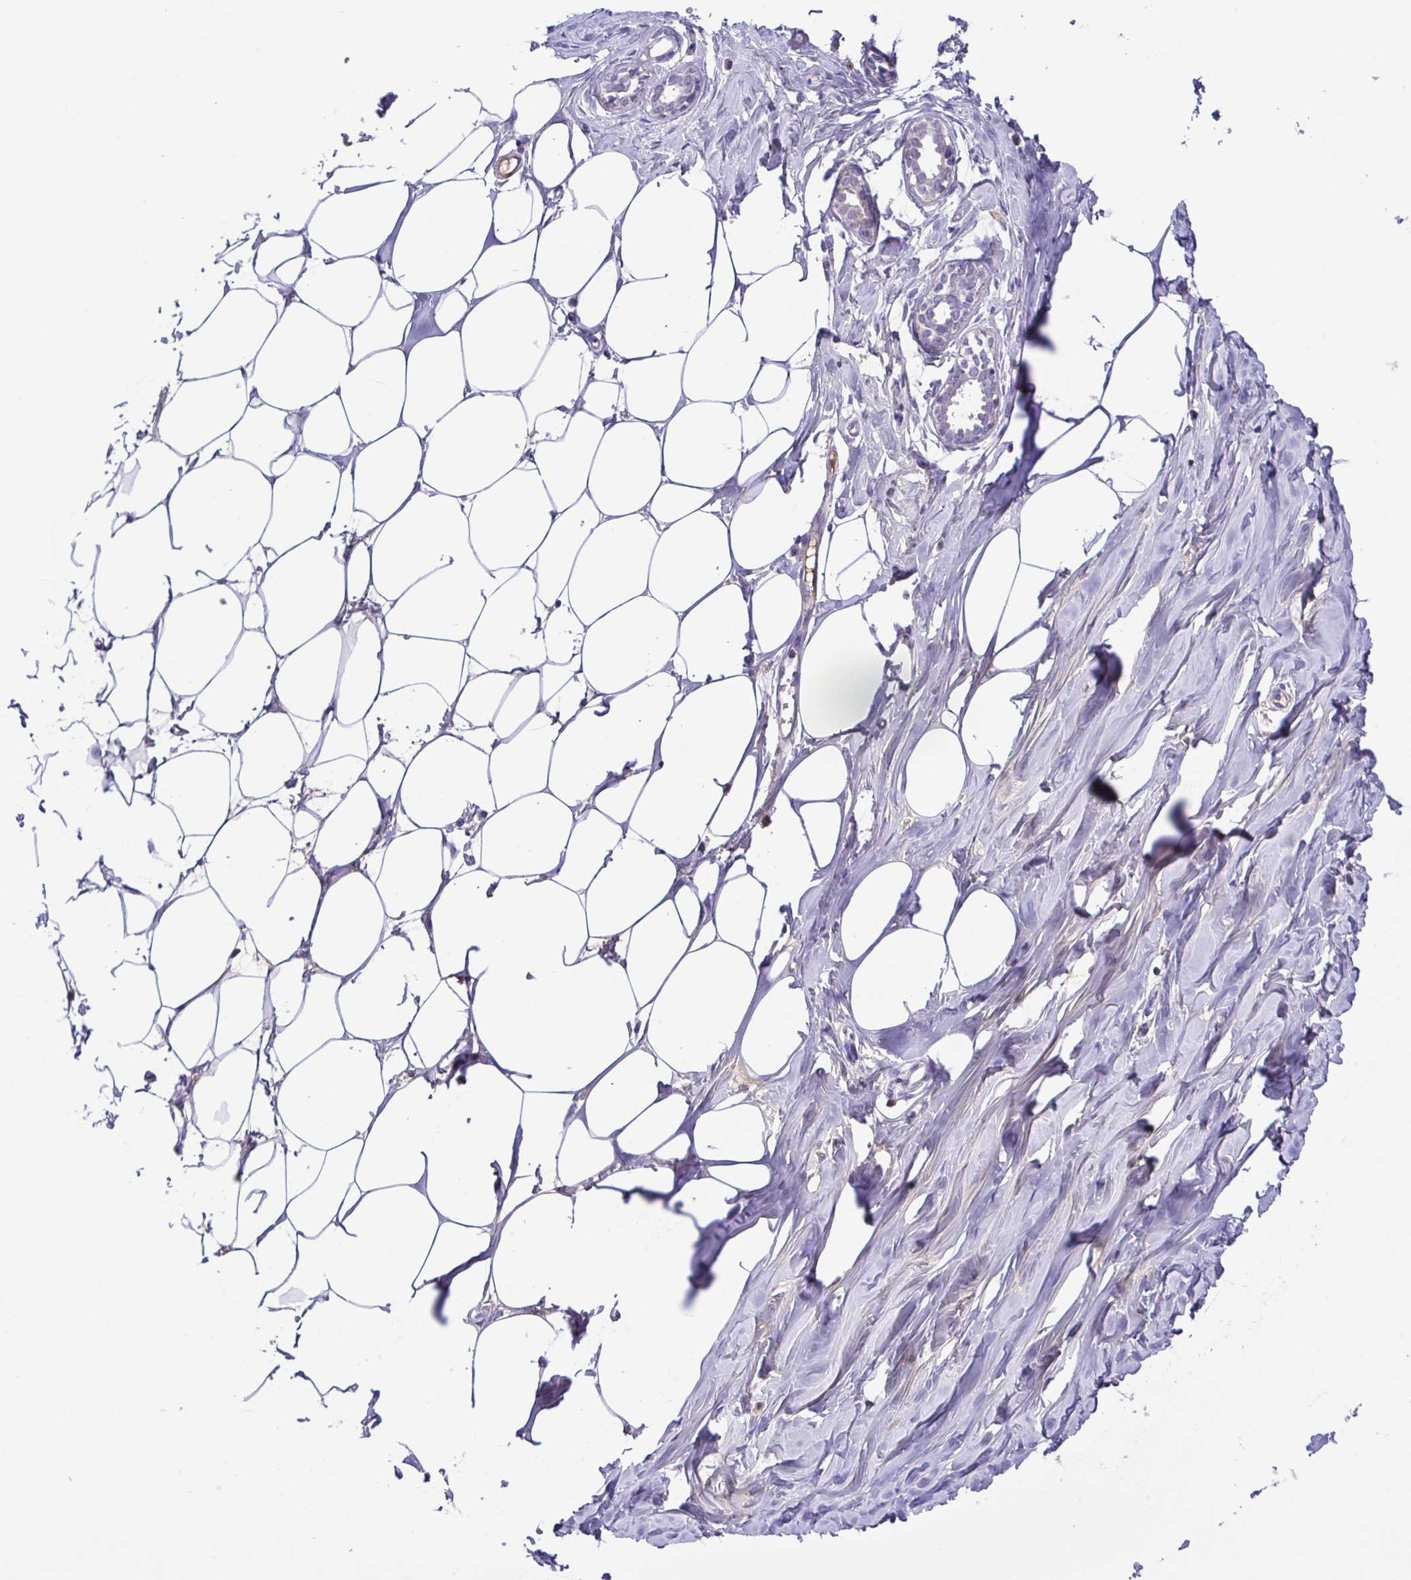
{"staining": {"intensity": "negative", "quantity": "none", "location": "none"}, "tissue": "breast", "cell_type": "Adipocytes", "image_type": "normal", "snomed": [{"axis": "morphology", "description": "Normal tissue, NOS"}, {"axis": "topography", "description": "Breast"}], "caption": "Histopathology image shows no protein expression in adipocytes of normal breast.", "gene": "IGFL1", "patient": {"sex": "female", "age": 27}}